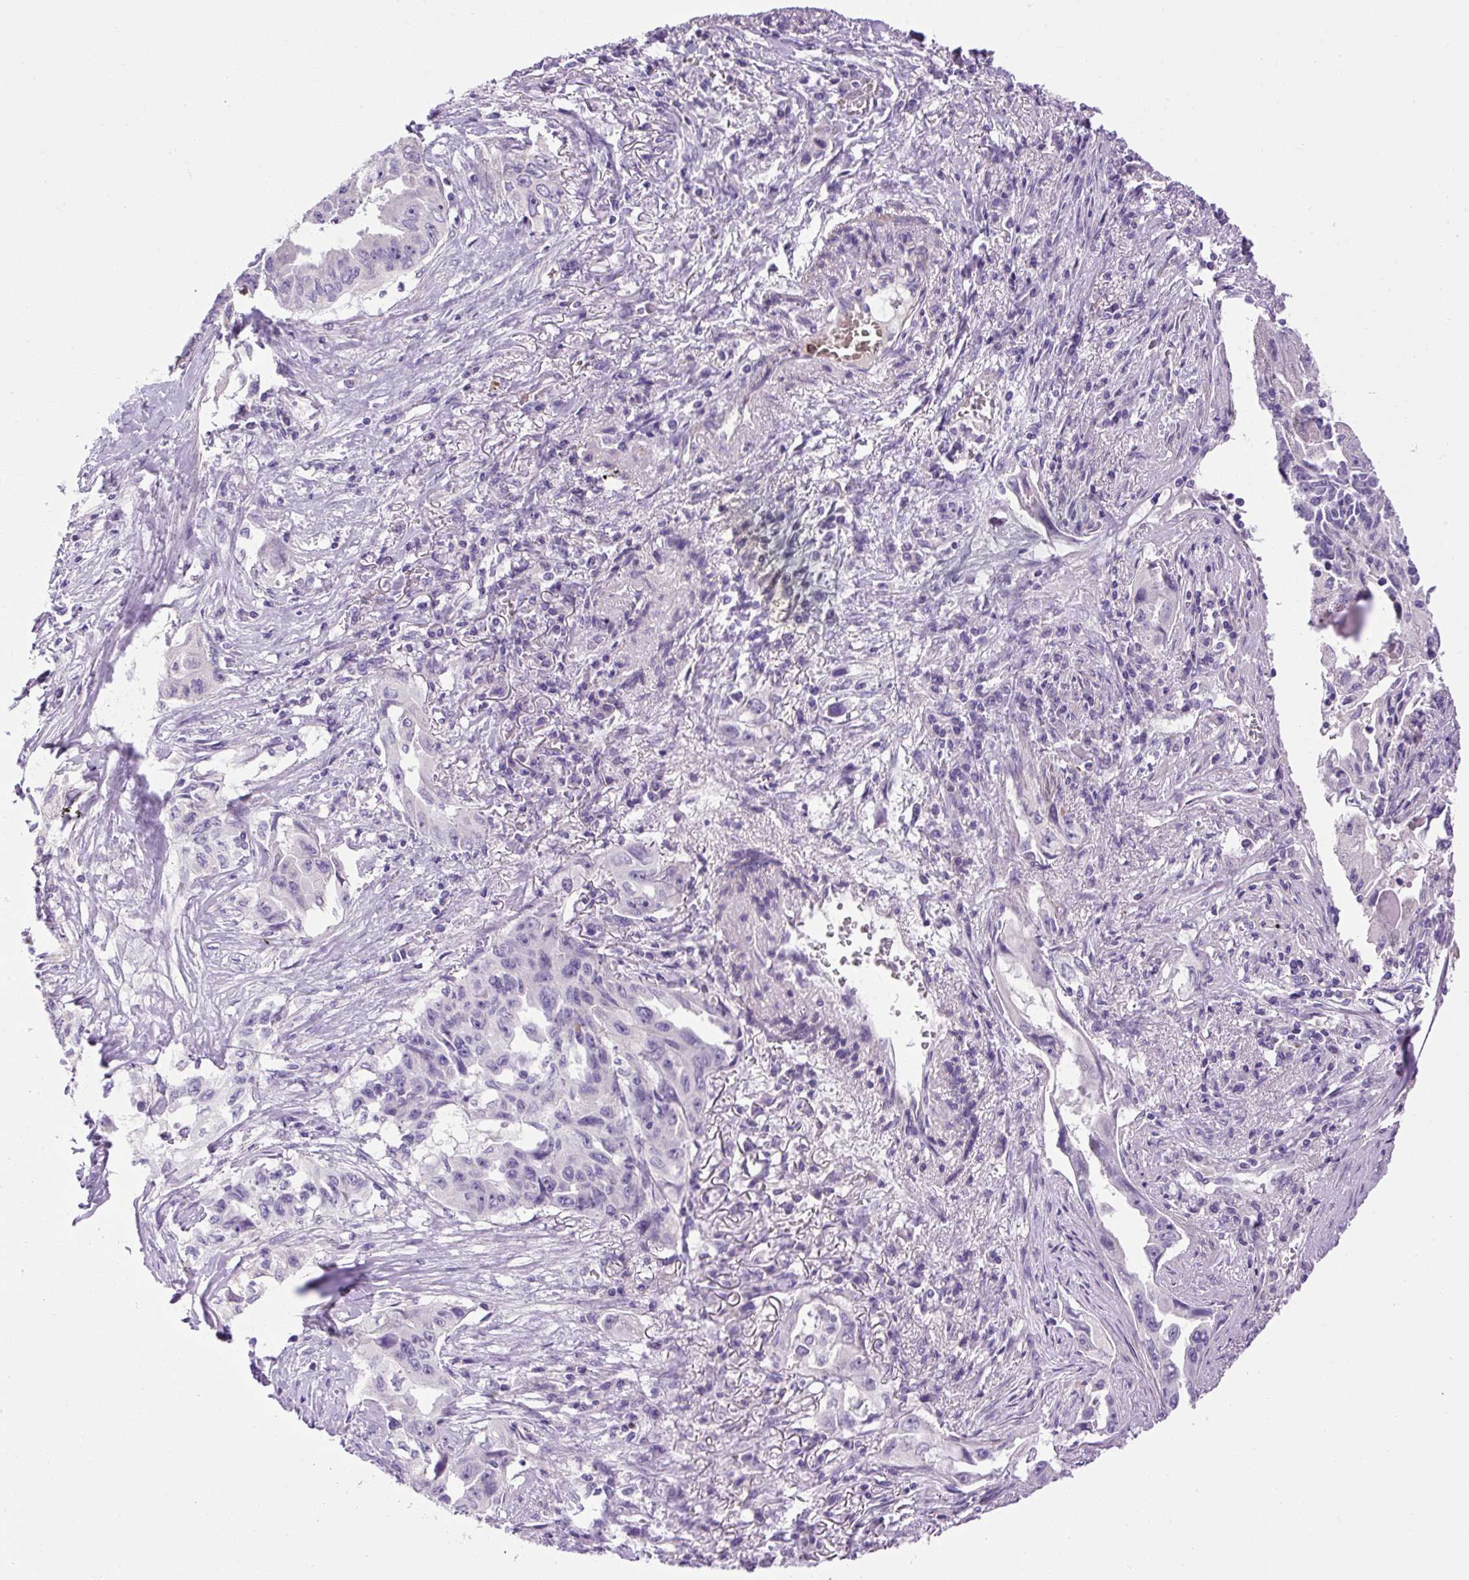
{"staining": {"intensity": "negative", "quantity": "none", "location": "none"}, "tissue": "lung cancer", "cell_type": "Tumor cells", "image_type": "cancer", "snomed": [{"axis": "morphology", "description": "Adenocarcinoma, NOS"}, {"axis": "topography", "description": "Lung"}], "caption": "Micrograph shows no significant protein expression in tumor cells of adenocarcinoma (lung).", "gene": "VWA7", "patient": {"sex": "female", "age": 51}}